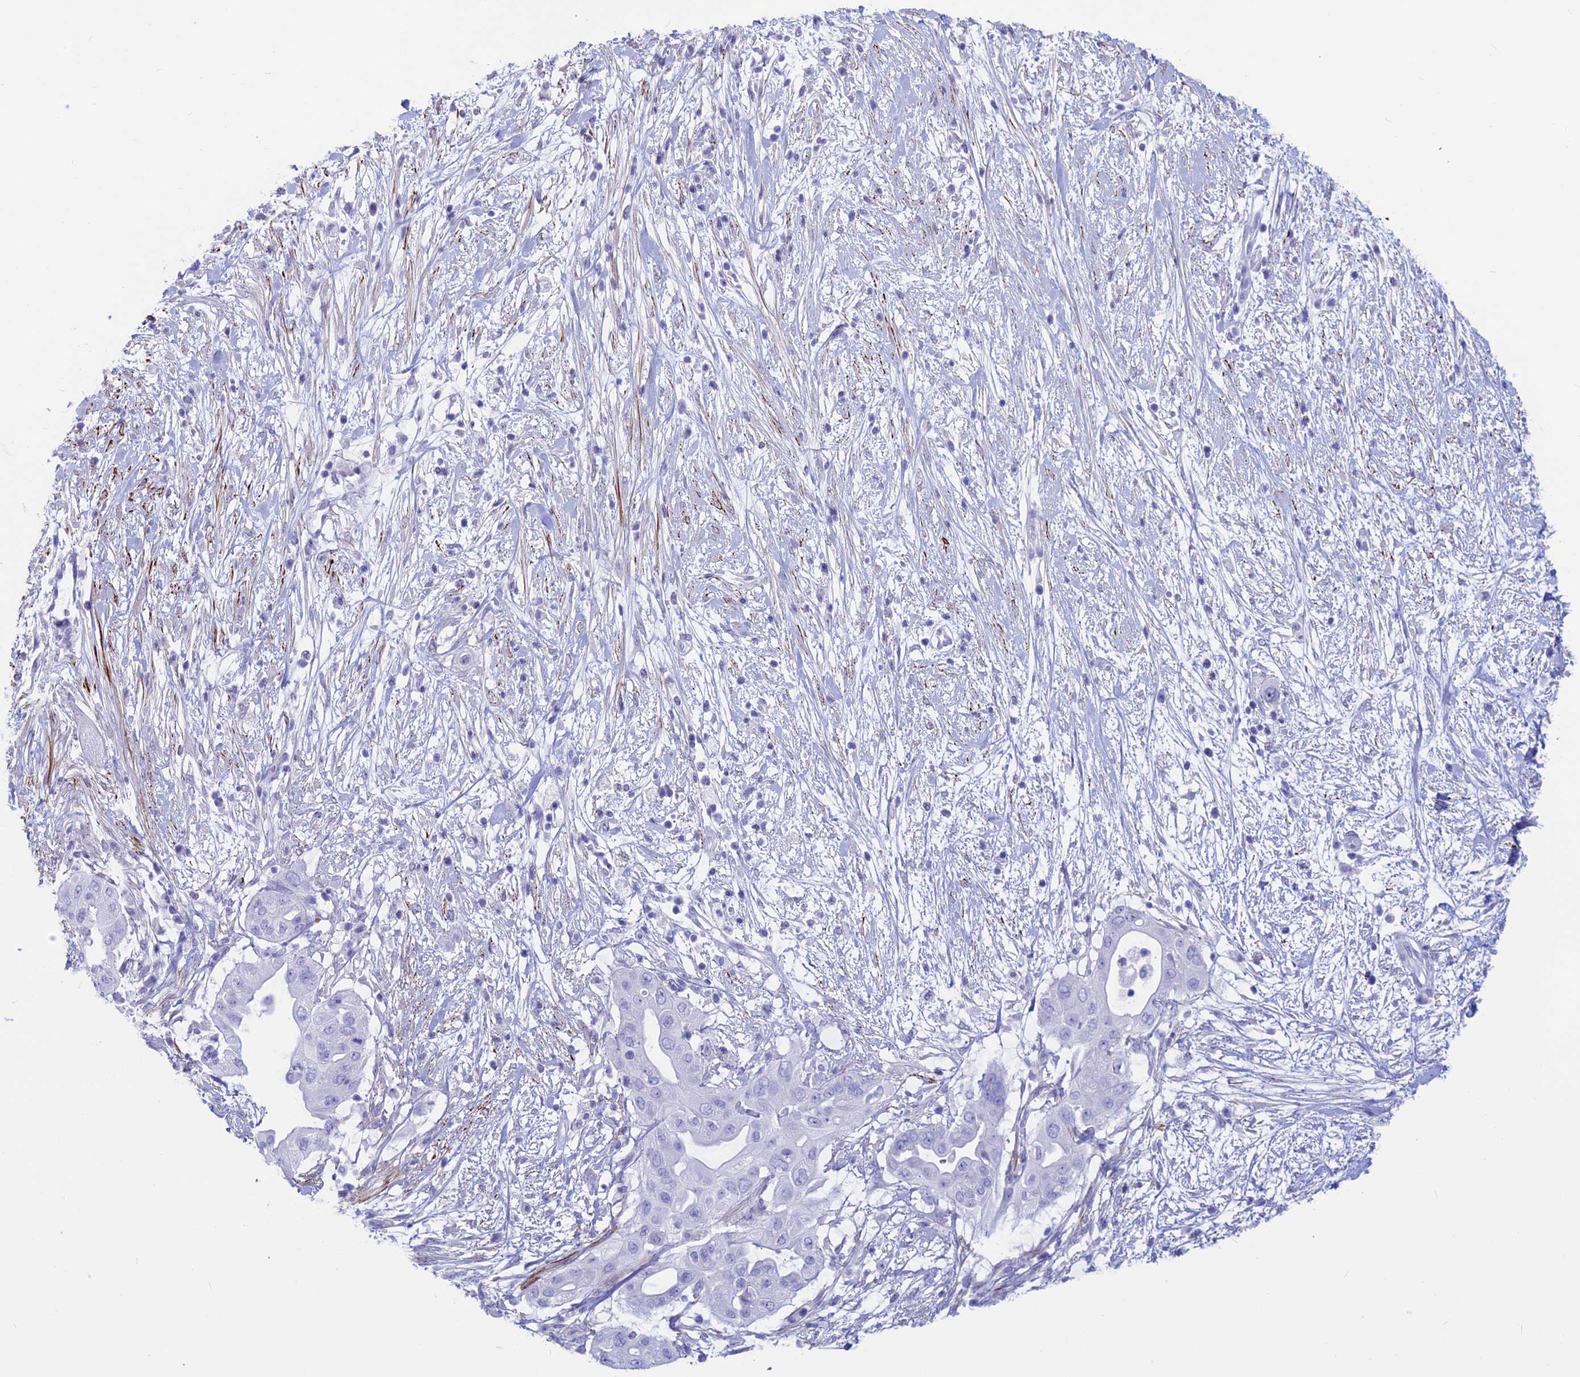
{"staining": {"intensity": "negative", "quantity": "none", "location": "none"}, "tissue": "pancreatic cancer", "cell_type": "Tumor cells", "image_type": "cancer", "snomed": [{"axis": "morphology", "description": "Adenocarcinoma, NOS"}, {"axis": "topography", "description": "Pancreas"}], "caption": "Tumor cells show no significant staining in adenocarcinoma (pancreatic). (DAB (3,3'-diaminobenzidine) immunohistochemistry (IHC), high magnification).", "gene": "GAPDHS", "patient": {"sex": "male", "age": 68}}